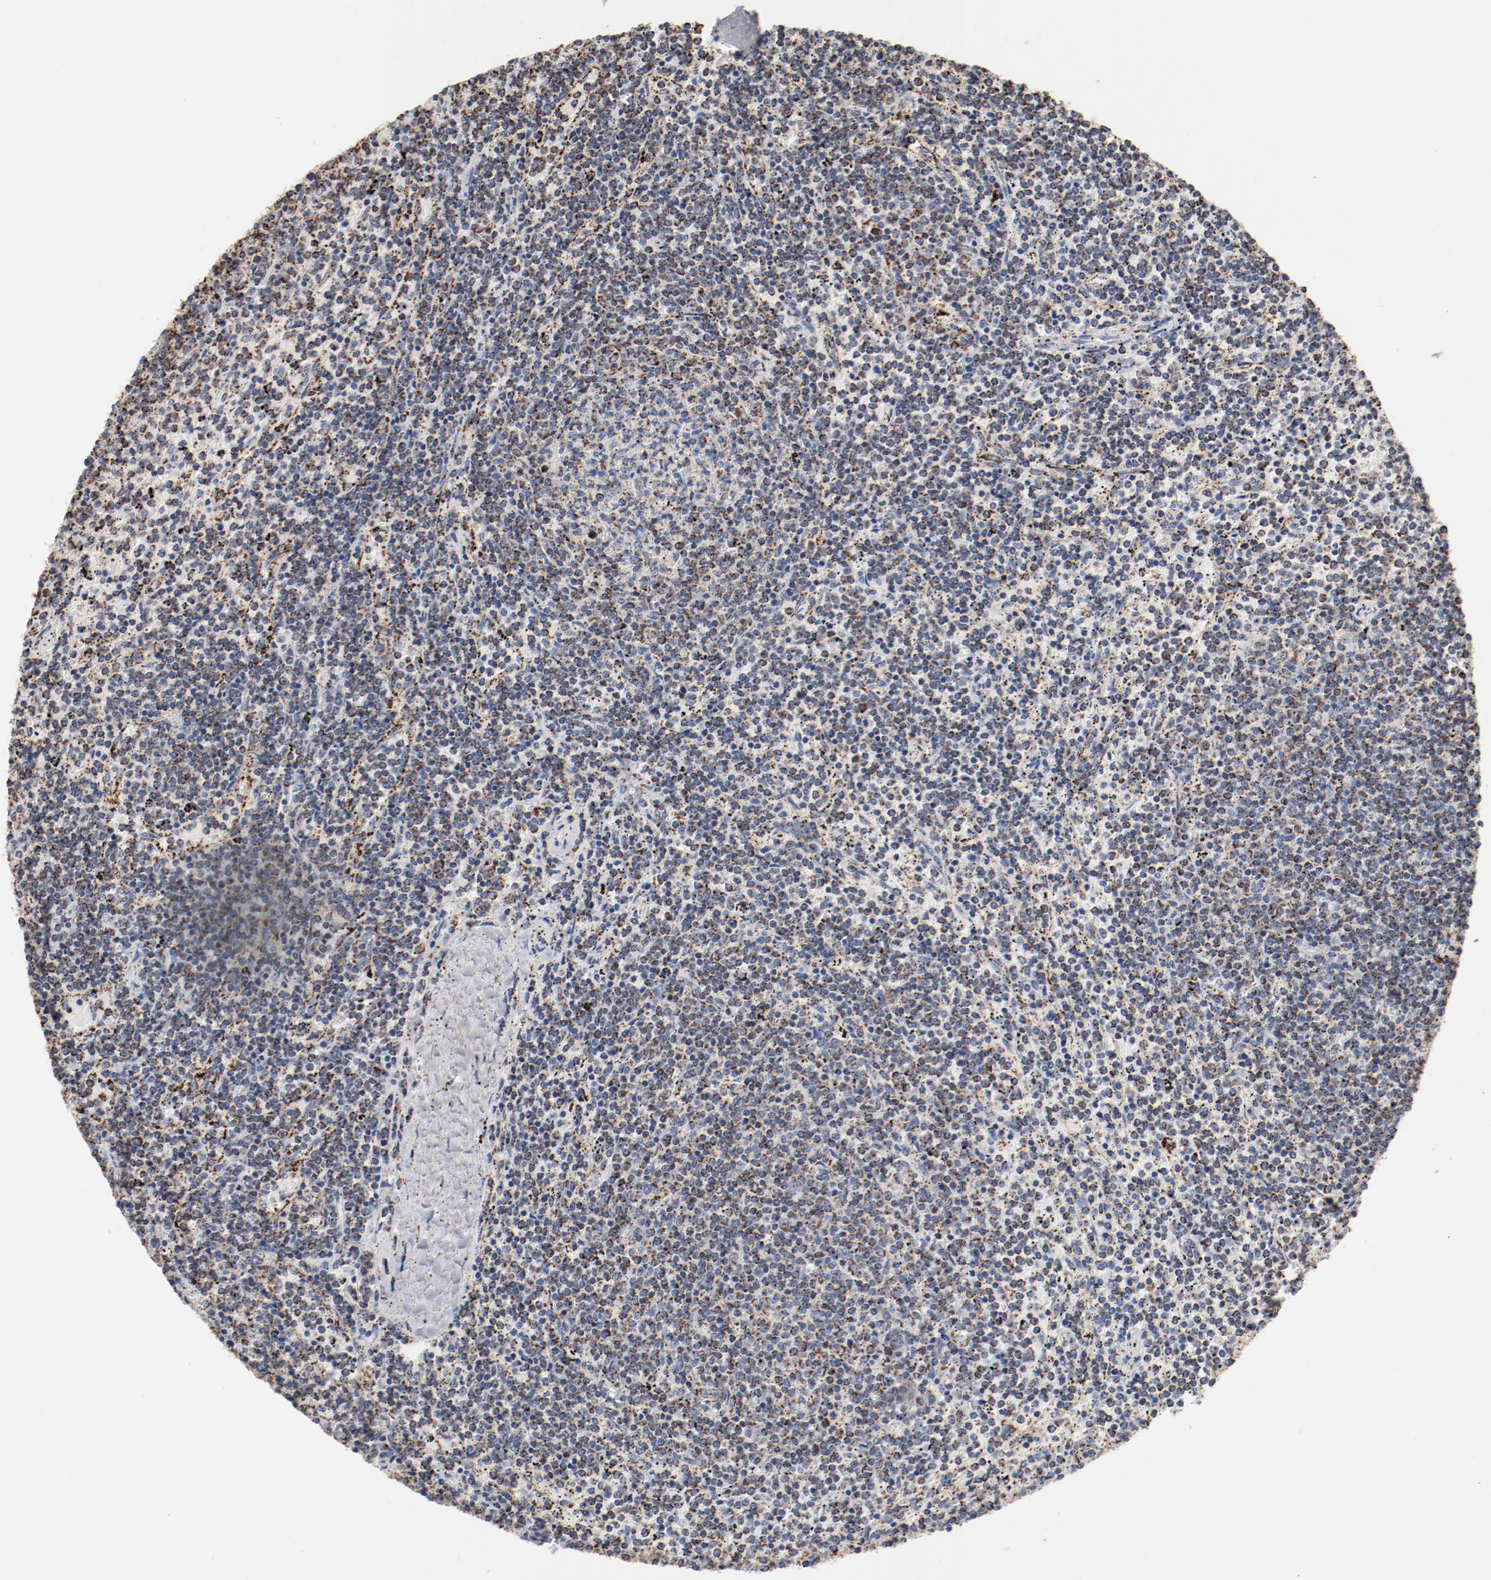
{"staining": {"intensity": "strong", "quantity": ">75%", "location": "cytoplasmic/membranous"}, "tissue": "lymphoma", "cell_type": "Tumor cells", "image_type": "cancer", "snomed": [{"axis": "morphology", "description": "Malignant lymphoma, non-Hodgkin's type, Low grade"}, {"axis": "topography", "description": "Spleen"}], "caption": "About >75% of tumor cells in lymphoma display strong cytoplasmic/membranous protein positivity as visualized by brown immunohistochemical staining.", "gene": "NDUFS4", "patient": {"sex": "female", "age": 50}}